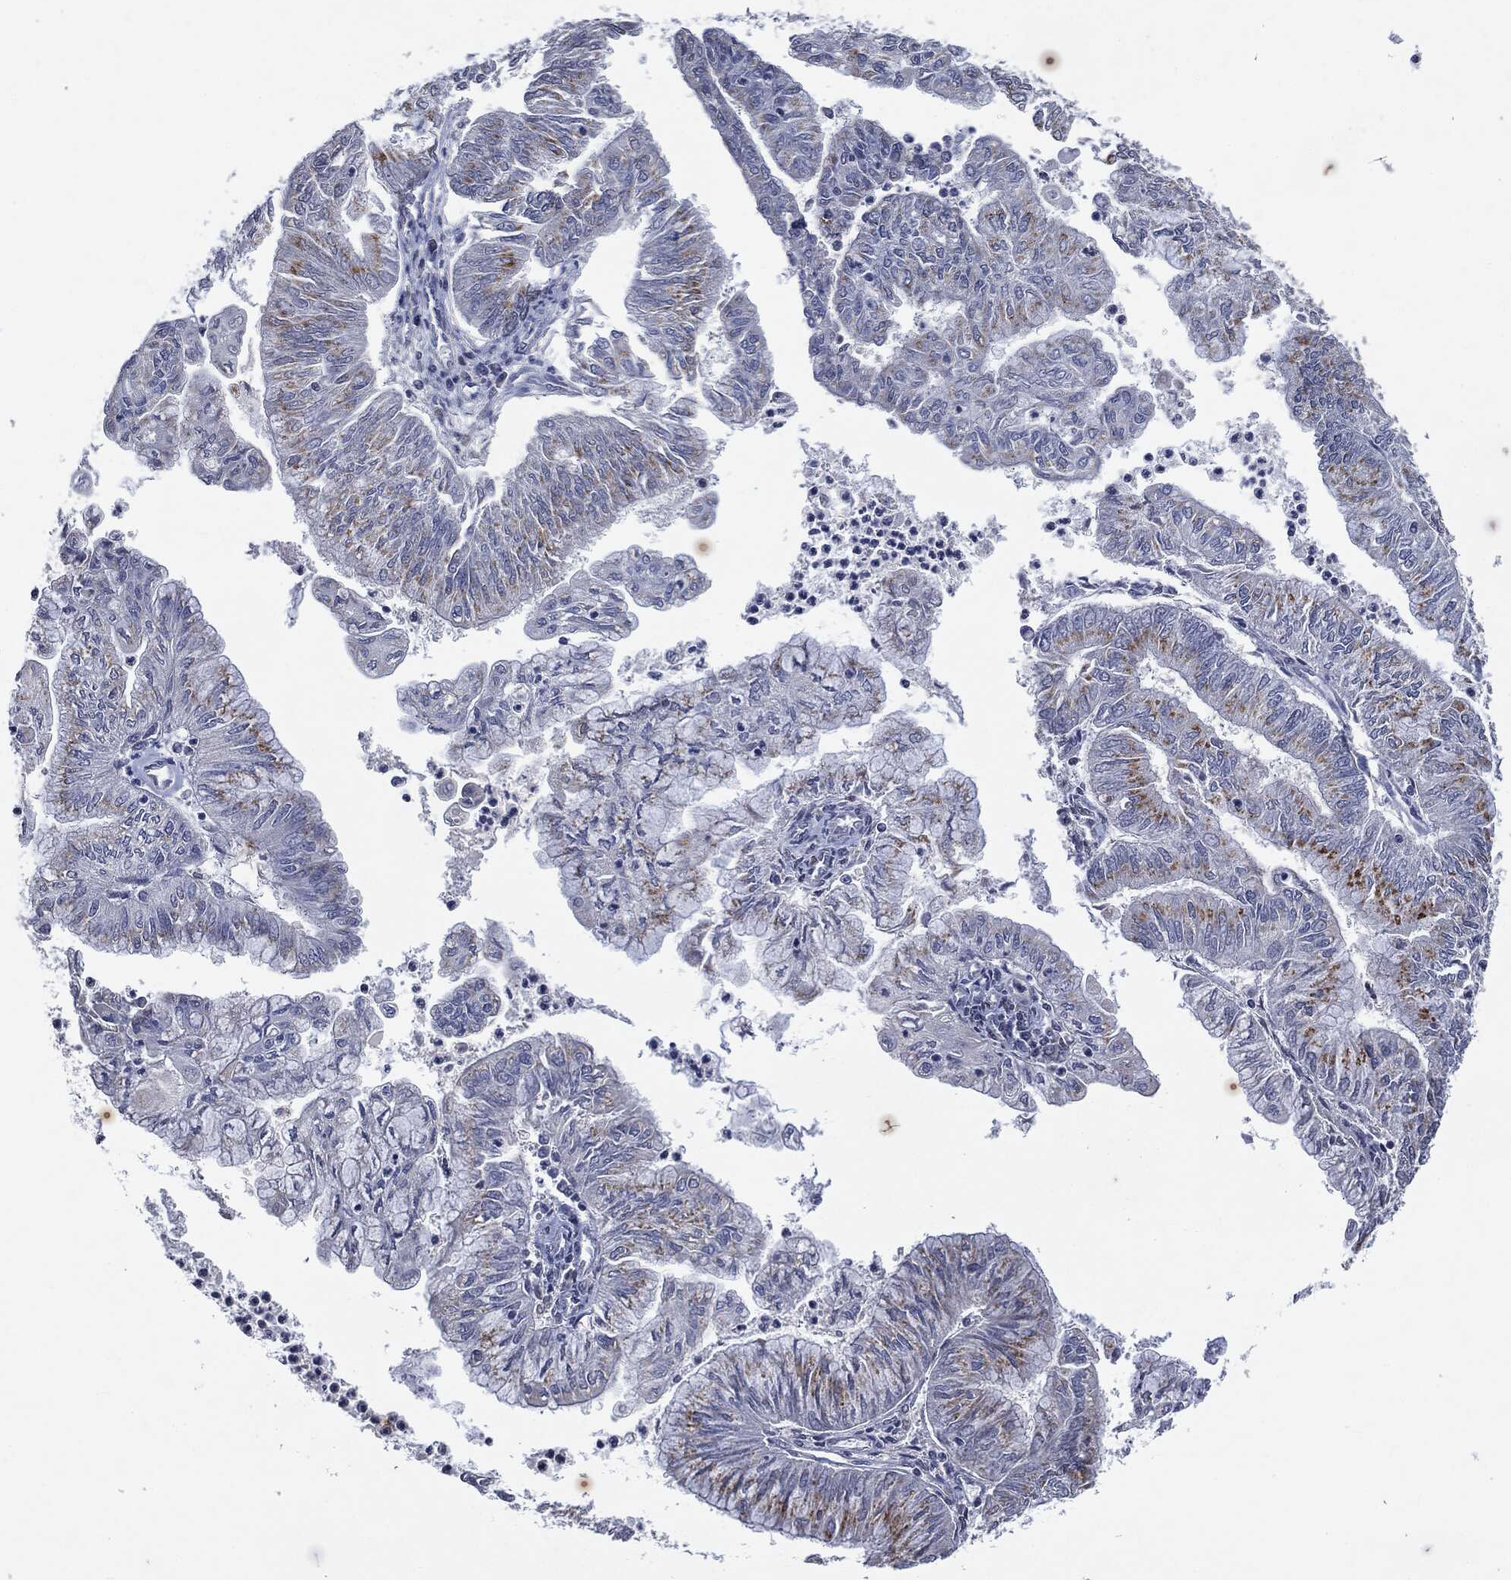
{"staining": {"intensity": "moderate", "quantity": "<25%", "location": "cytoplasmic/membranous"}, "tissue": "endometrial cancer", "cell_type": "Tumor cells", "image_type": "cancer", "snomed": [{"axis": "morphology", "description": "Adenocarcinoma, NOS"}, {"axis": "topography", "description": "Endometrium"}], "caption": "Human endometrial cancer (adenocarcinoma) stained with a brown dye displays moderate cytoplasmic/membranous positive staining in about <25% of tumor cells.", "gene": "CASD1", "patient": {"sex": "female", "age": 59}}